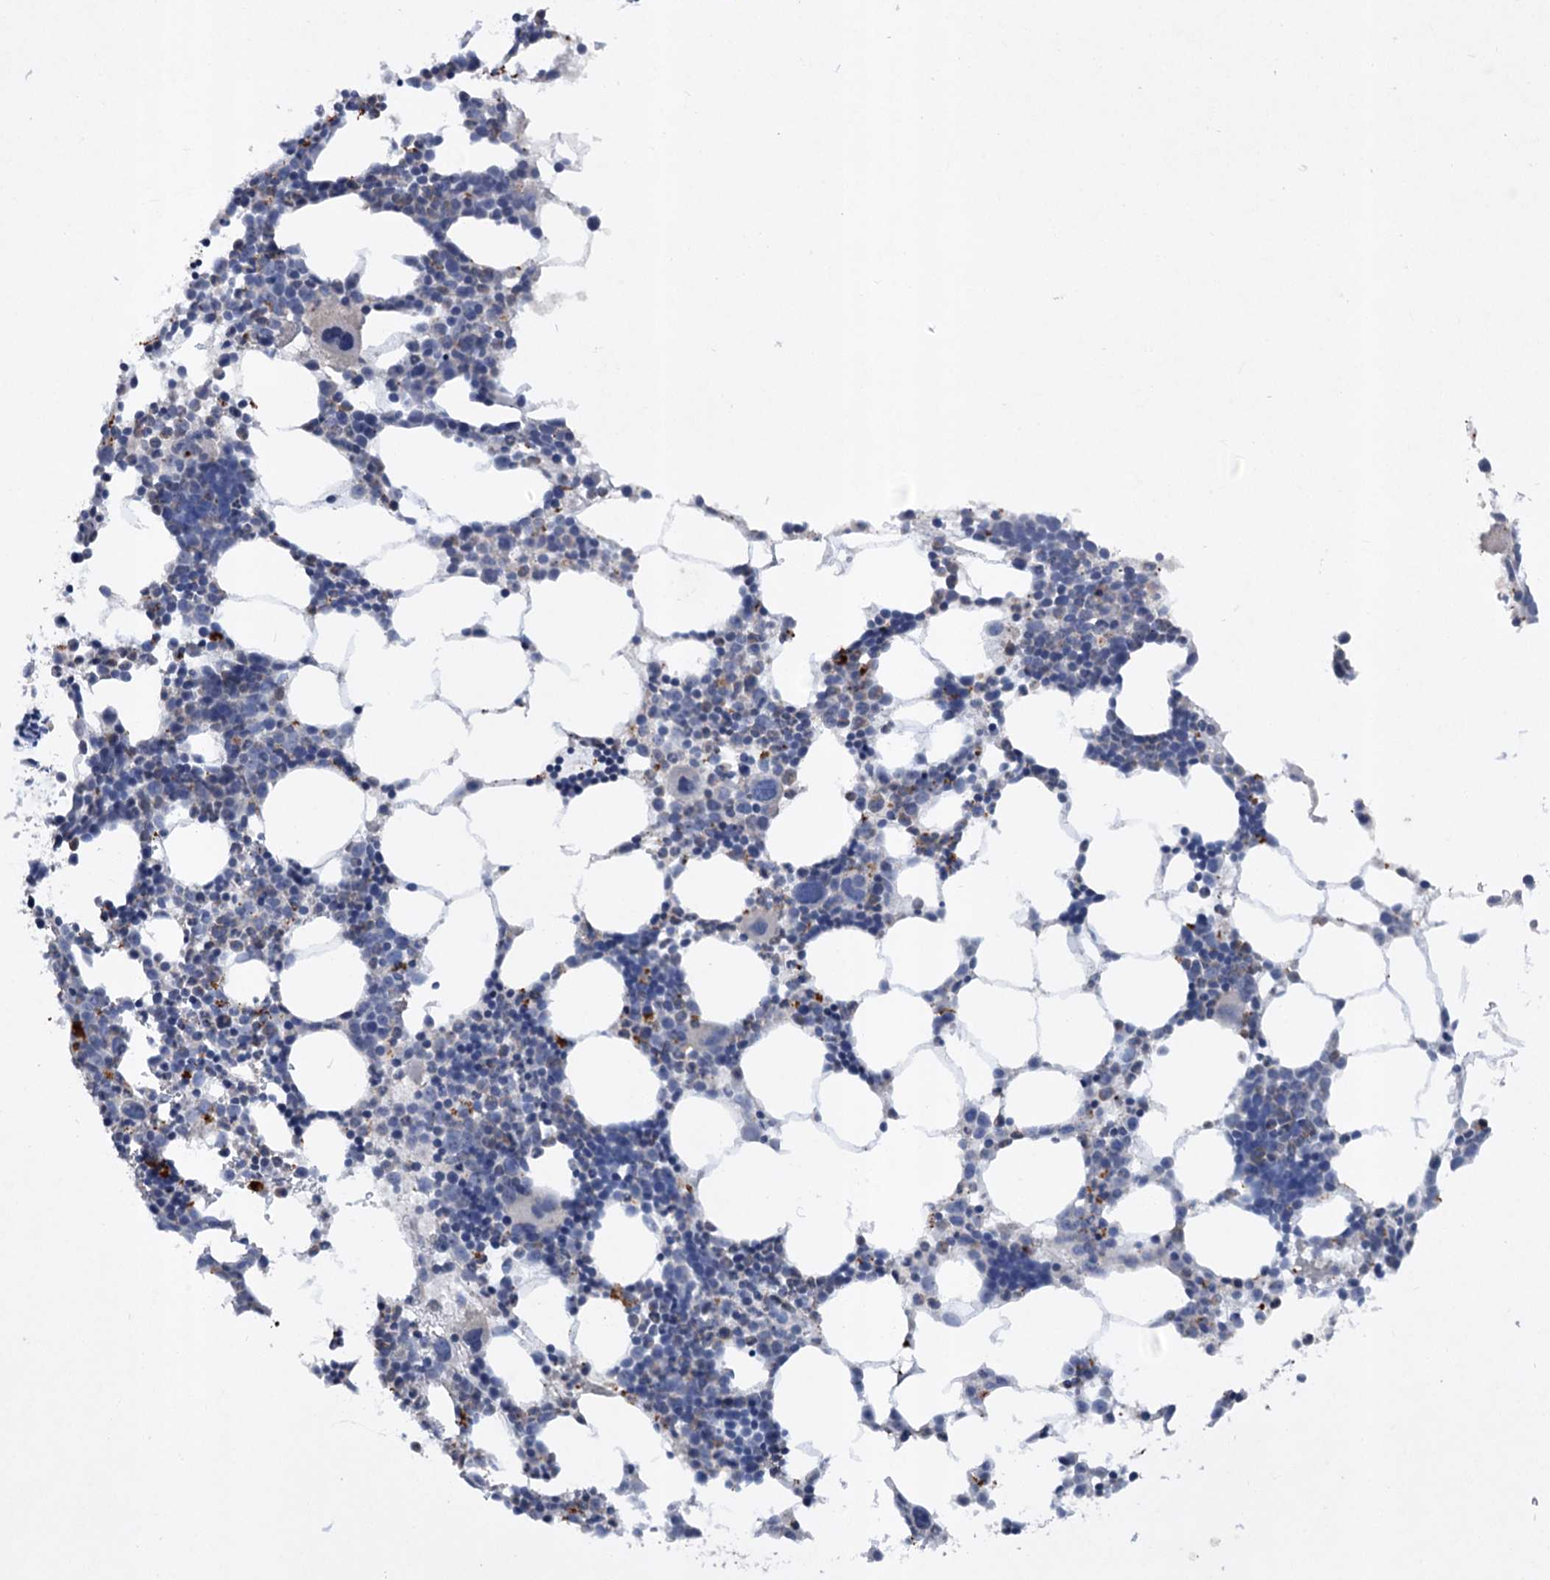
{"staining": {"intensity": "negative", "quantity": "none", "location": "none"}, "tissue": "bone marrow", "cell_type": "Hematopoietic cells", "image_type": "normal", "snomed": [{"axis": "morphology", "description": "Normal tissue, NOS"}, {"axis": "topography", "description": "Bone marrow"}], "caption": "Protein analysis of benign bone marrow reveals no significant expression in hematopoietic cells.", "gene": "ATP4A", "patient": {"sex": "female", "age": 89}}